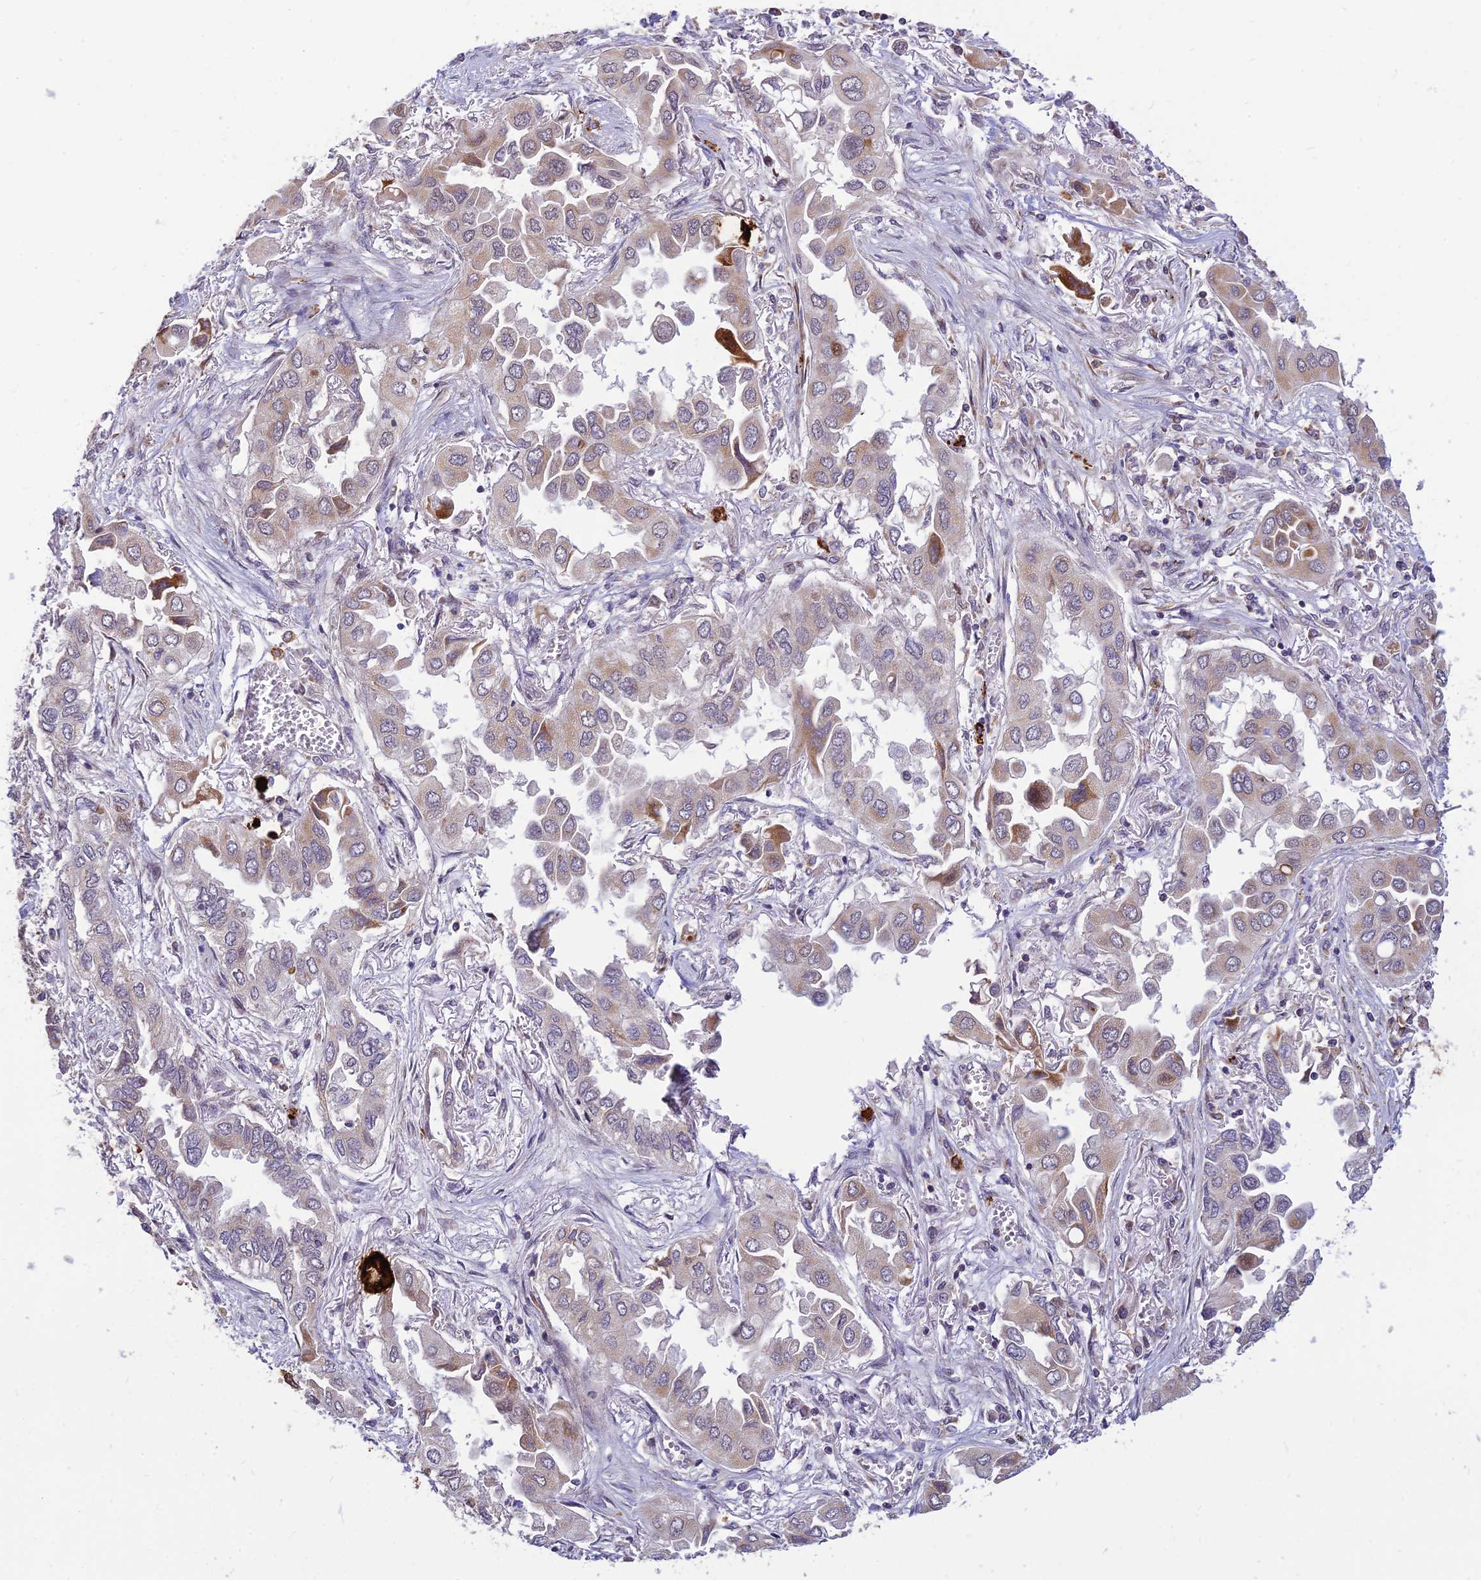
{"staining": {"intensity": "negative", "quantity": "none", "location": "none"}, "tissue": "lung cancer", "cell_type": "Tumor cells", "image_type": "cancer", "snomed": [{"axis": "morphology", "description": "Adenocarcinoma, NOS"}, {"axis": "topography", "description": "Lung"}], "caption": "DAB (3,3'-diaminobenzidine) immunohistochemical staining of human lung cancer shows no significant expression in tumor cells.", "gene": "ASPDH", "patient": {"sex": "female", "age": 76}}